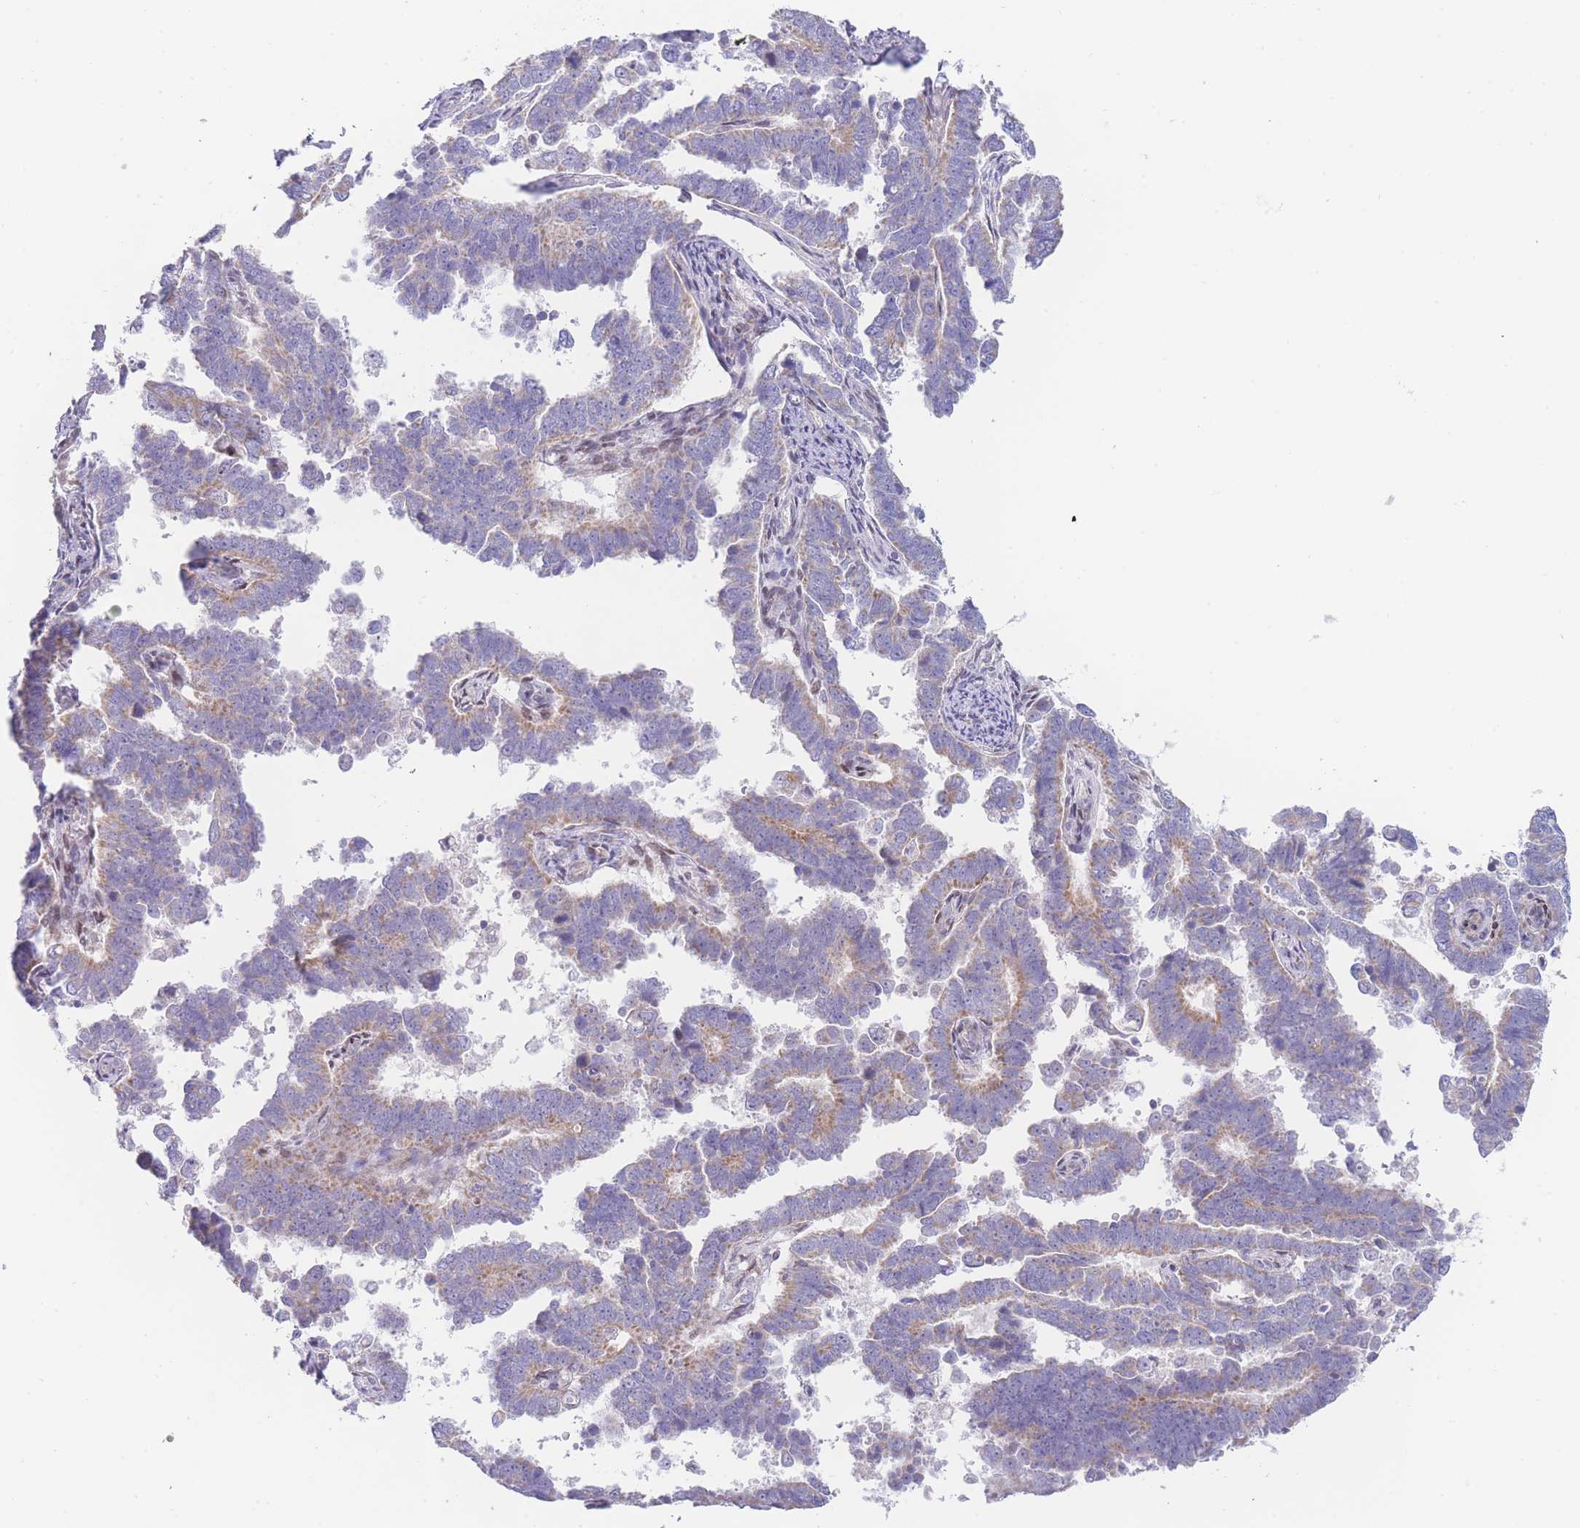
{"staining": {"intensity": "weak", "quantity": "25%-75%", "location": "cytoplasmic/membranous"}, "tissue": "endometrial cancer", "cell_type": "Tumor cells", "image_type": "cancer", "snomed": [{"axis": "morphology", "description": "Adenocarcinoma, NOS"}, {"axis": "topography", "description": "Endometrium"}], "caption": "IHC of endometrial cancer exhibits low levels of weak cytoplasmic/membranous positivity in approximately 25%-75% of tumor cells.", "gene": "GPAM", "patient": {"sex": "female", "age": 75}}